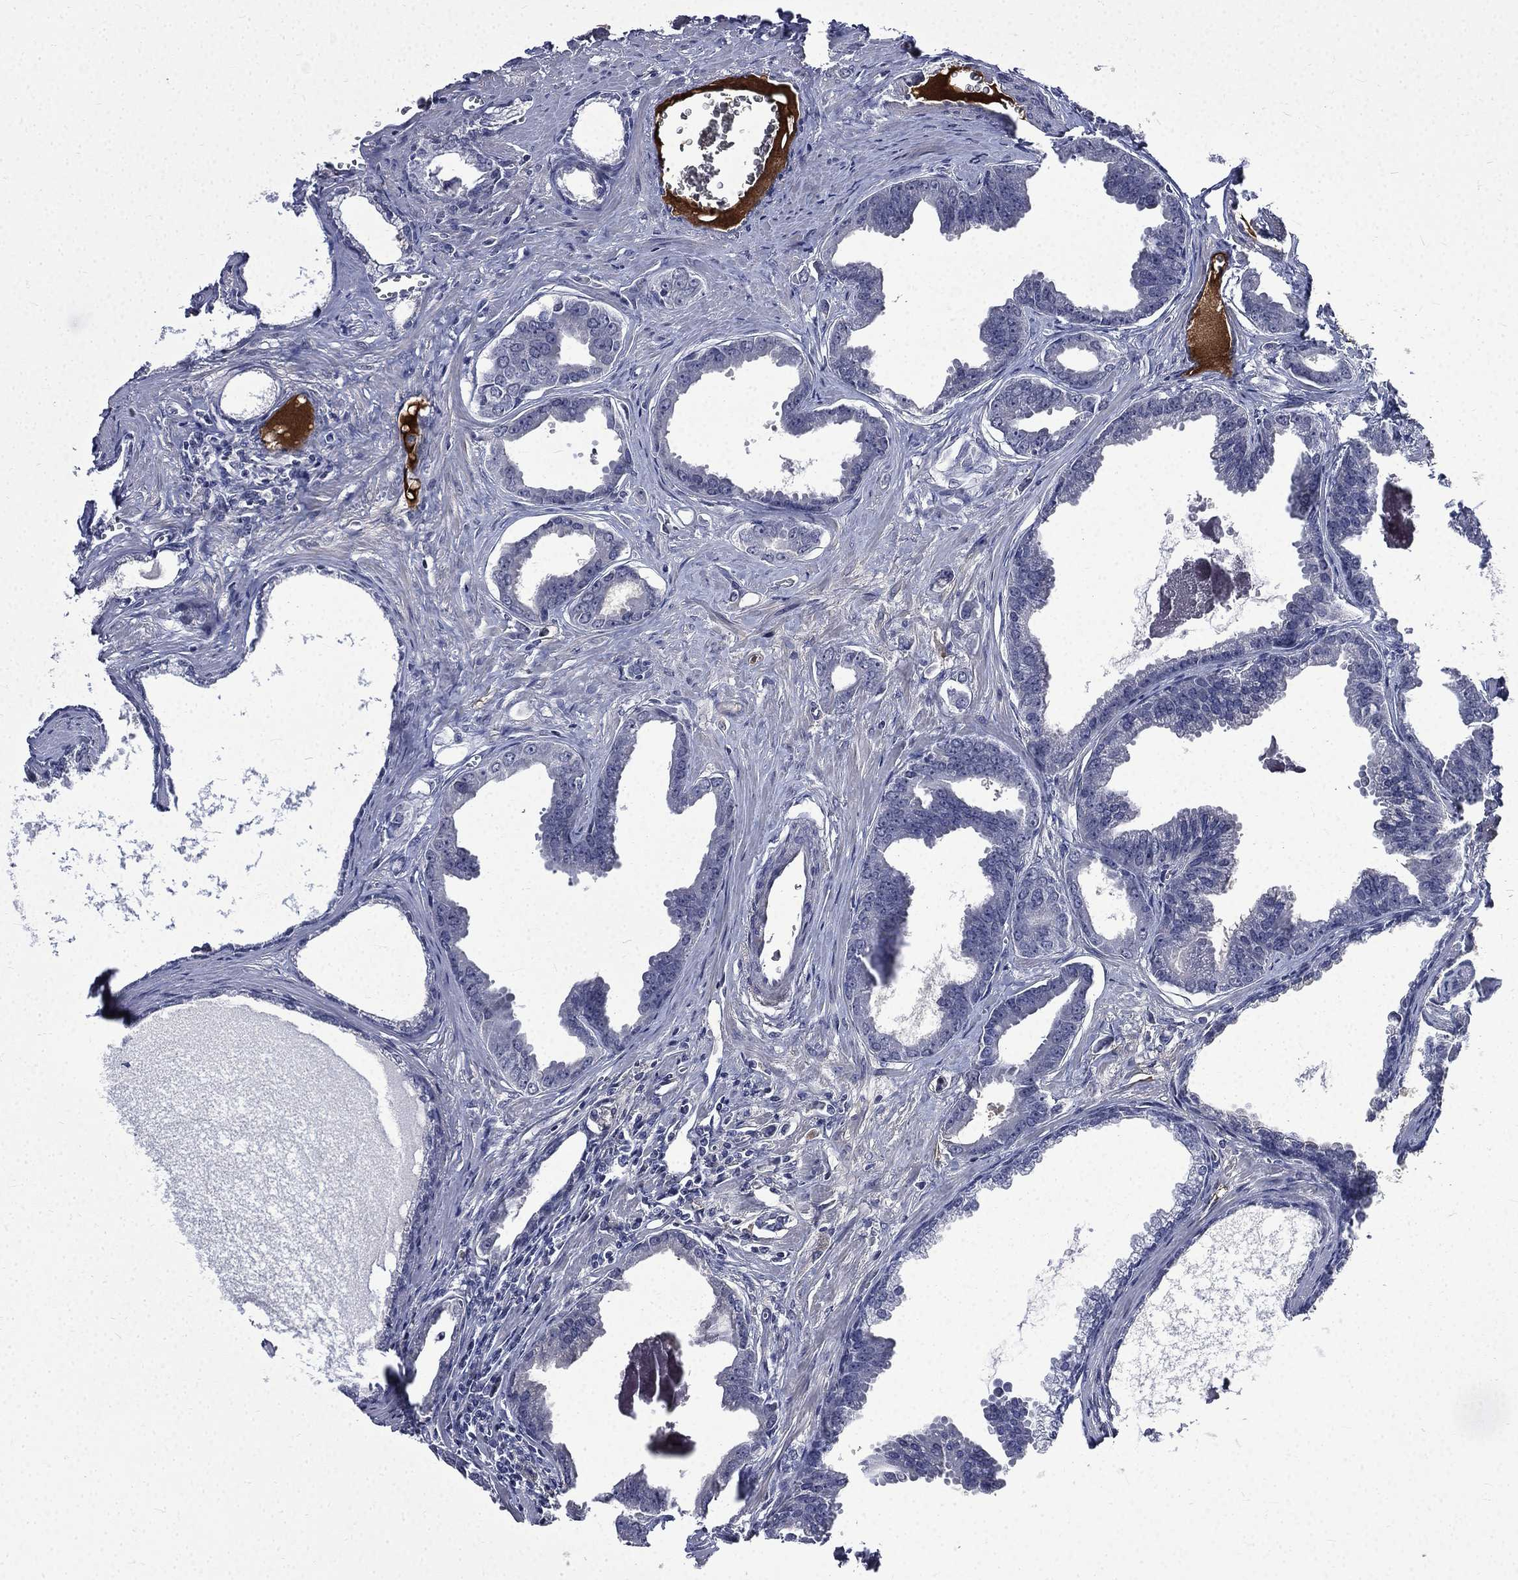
{"staining": {"intensity": "negative", "quantity": "none", "location": "none"}, "tissue": "prostate cancer", "cell_type": "Tumor cells", "image_type": "cancer", "snomed": [{"axis": "morphology", "description": "Adenocarcinoma, NOS"}, {"axis": "topography", "description": "Prostate"}], "caption": "DAB immunohistochemical staining of prostate cancer shows no significant staining in tumor cells.", "gene": "FGG", "patient": {"sex": "male", "age": 66}}